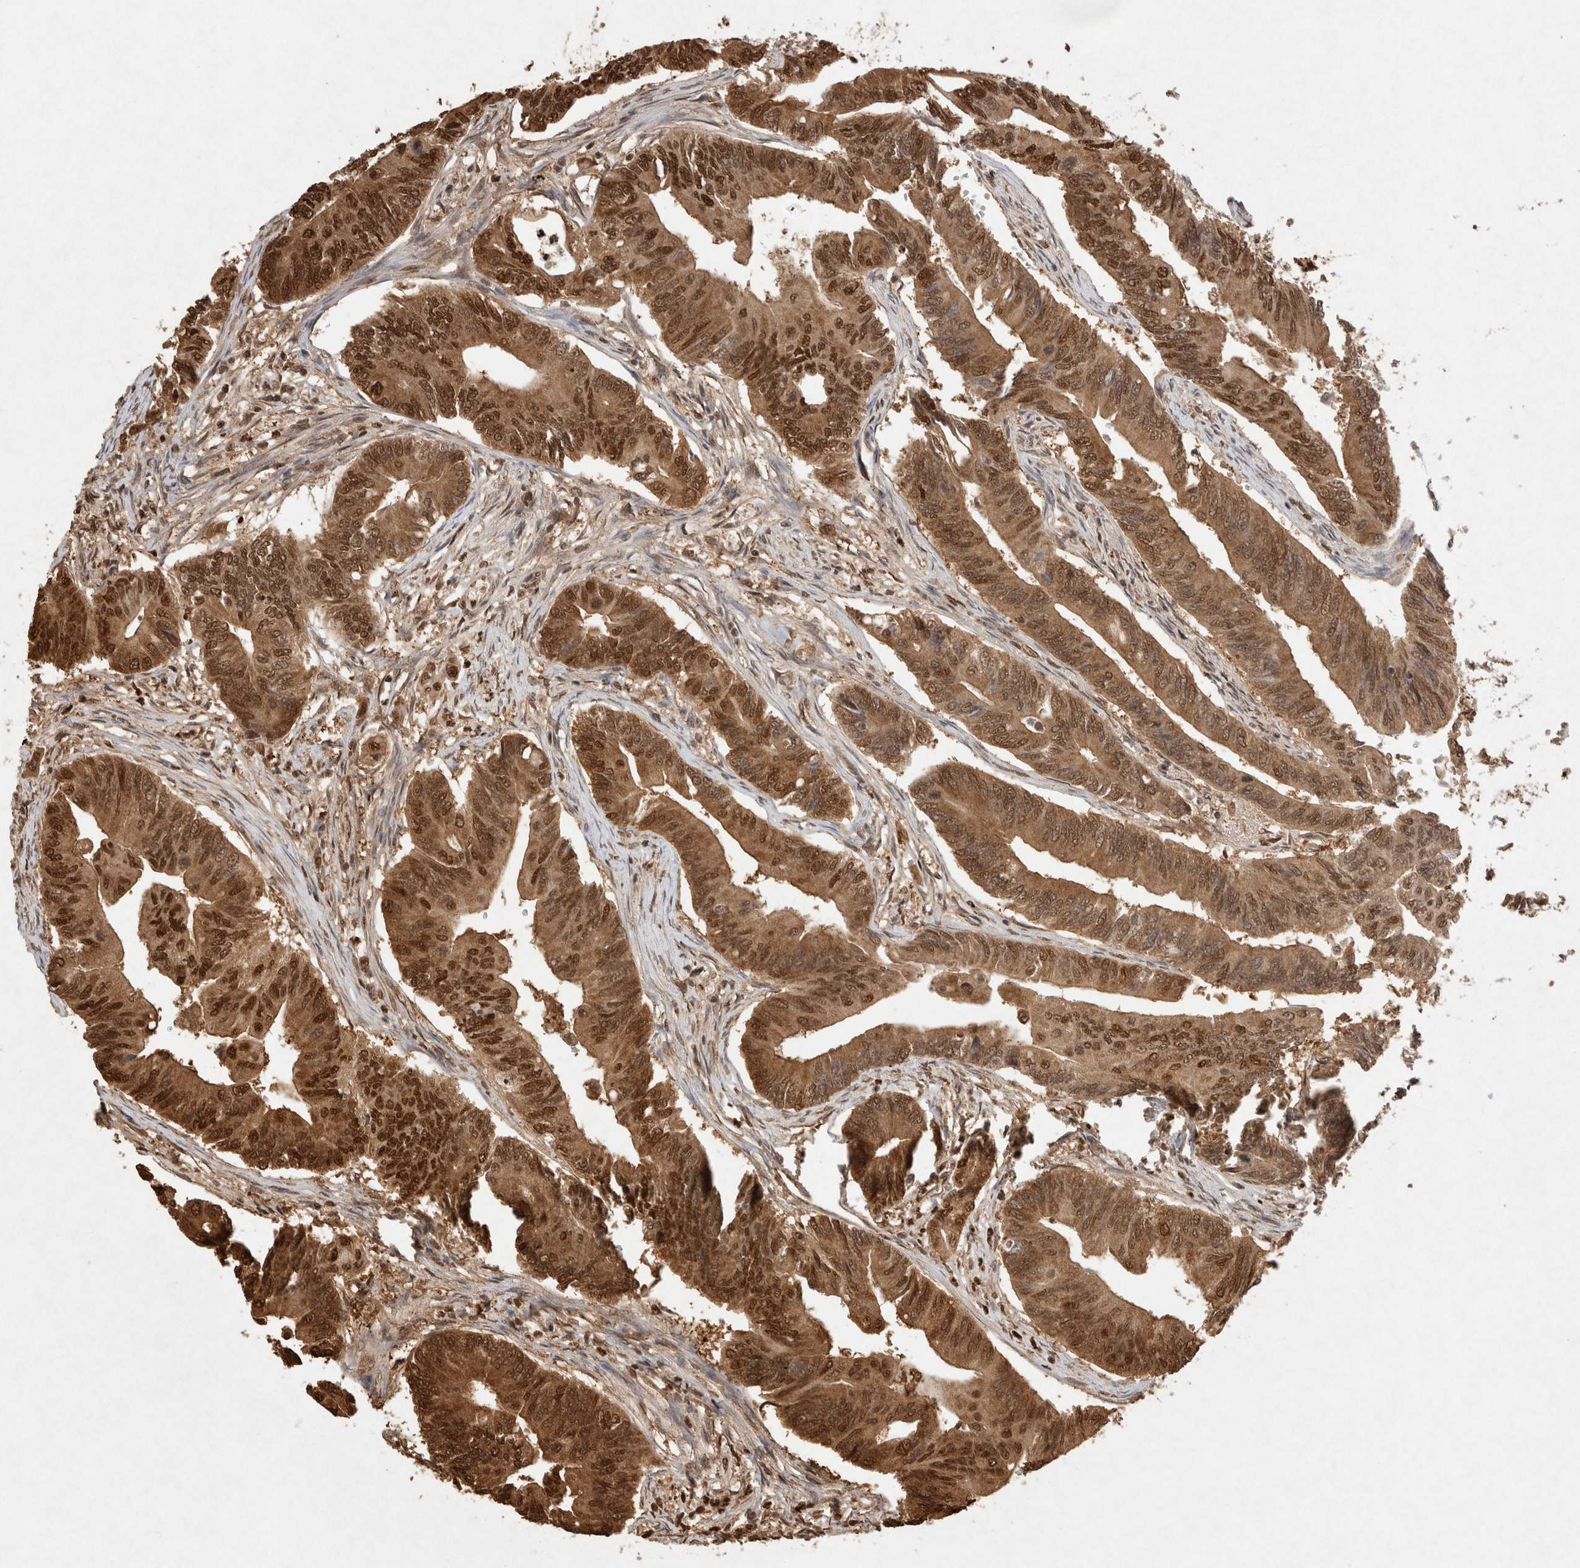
{"staining": {"intensity": "strong", "quantity": ">75%", "location": "cytoplasmic/membranous,nuclear"}, "tissue": "colorectal cancer", "cell_type": "Tumor cells", "image_type": "cancer", "snomed": [{"axis": "morphology", "description": "Adenoma, NOS"}, {"axis": "morphology", "description": "Adenocarcinoma, NOS"}, {"axis": "topography", "description": "Colon"}], "caption": "Strong cytoplasmic/membranous and nuclear protein staining is identified in about >75% of tumor cells in colorectal cancer (adenoma).", "gene": "HDGF", "patient": {"sex": "male", "age": 79}}